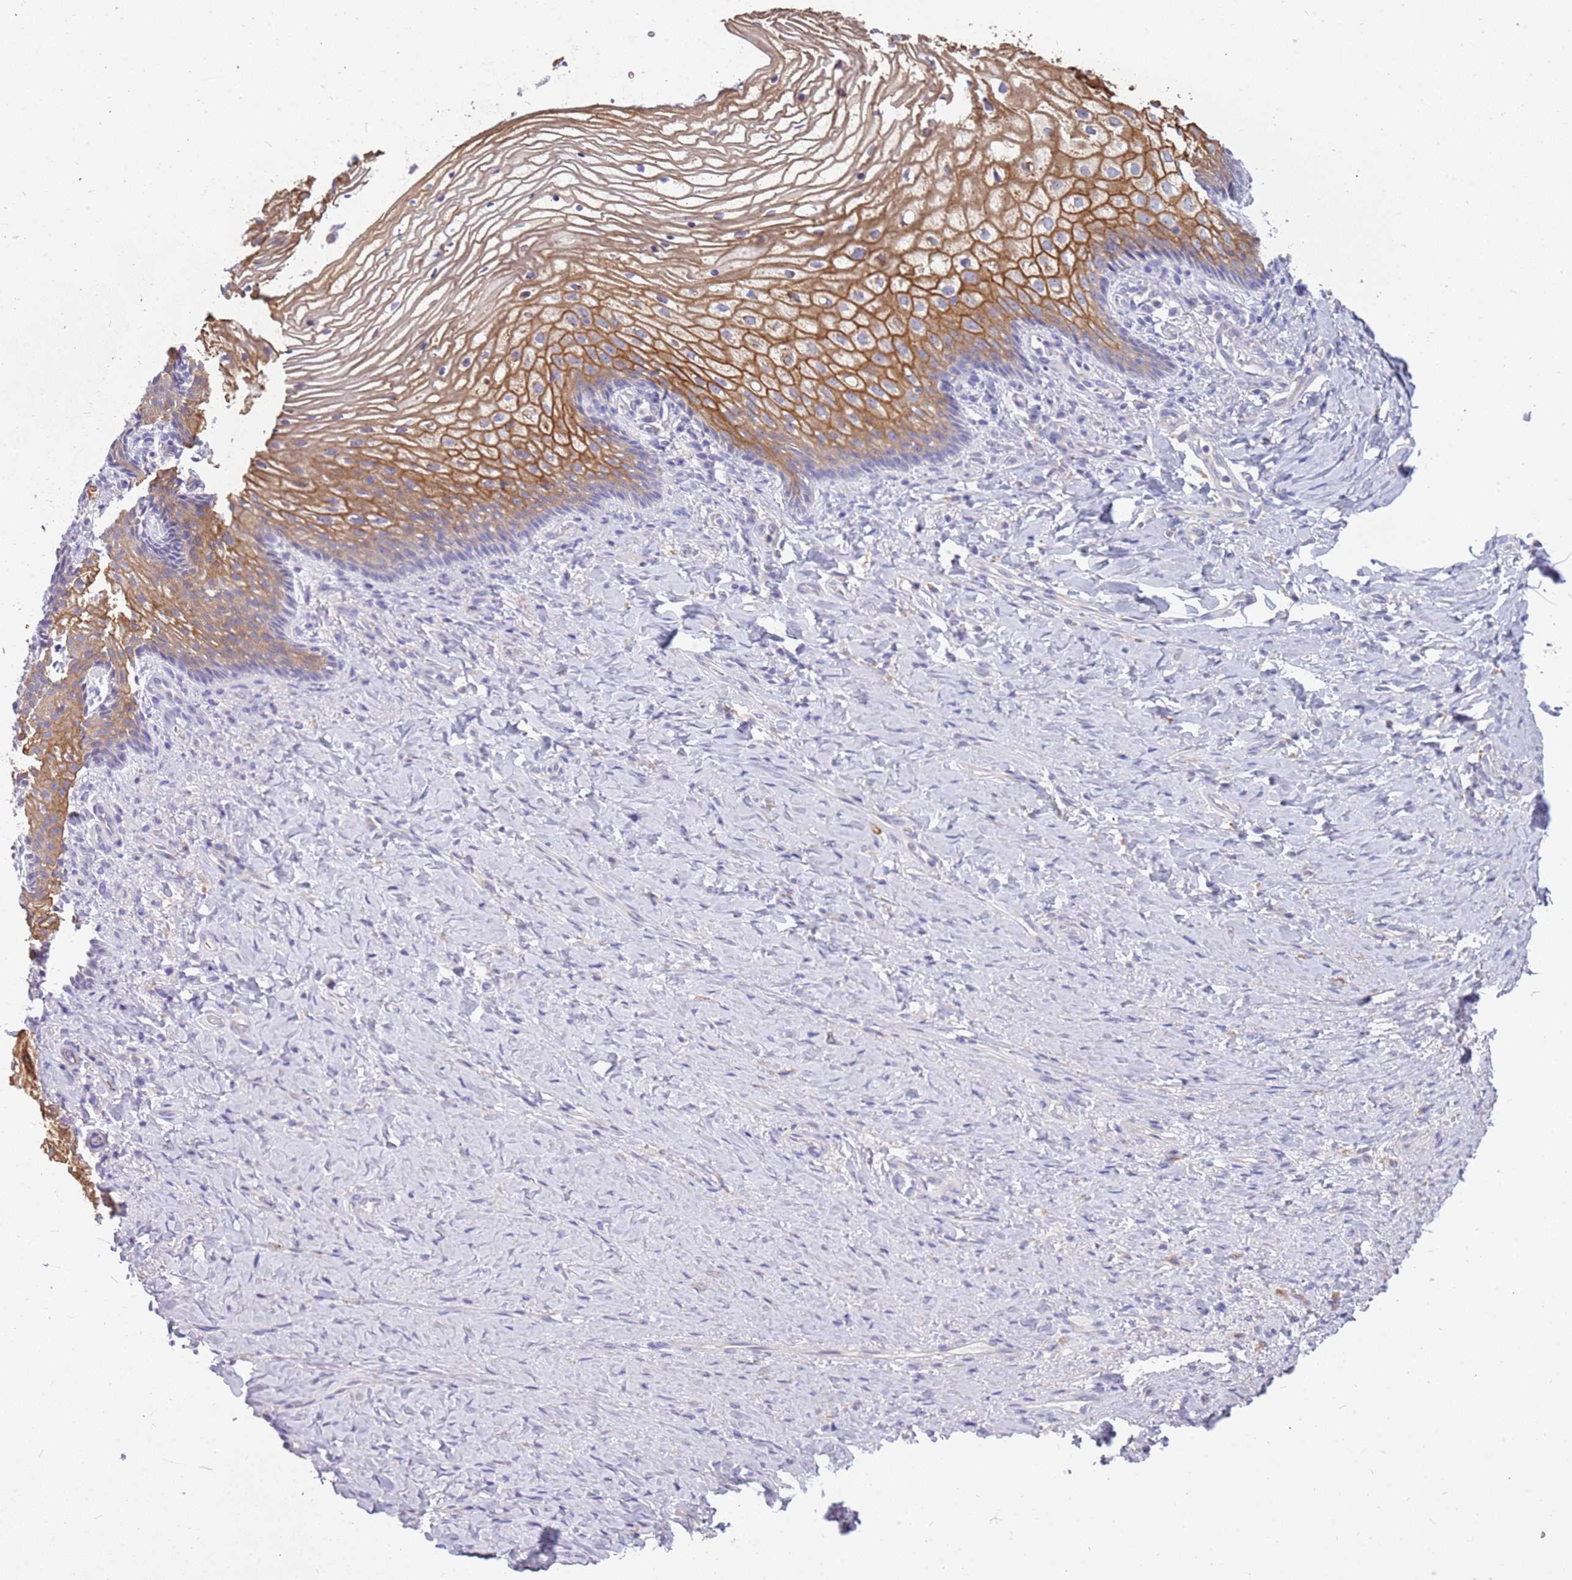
{"staining": {"intensity": "strong", "quantity": "25%-75%", "location": "cytoplasmic/membranous"}, "tissue": "vagina", "cell_type": "Squamous epithelial cells", "image_type": "normal", "snomed": [{"axis": "morphology", "description": "Normal tissue, NOS"}, {"axis": "topography", "description": "Vagina"}], "caption": "Immunohistochemical staining of normal human vagina demonstrates strong cytoplasmic/membranous protein positivity in approximately 25%-75% of squamous epithelial cells.", "gene": "RHCG", "patient": {"sex": "female", "age": 60}}